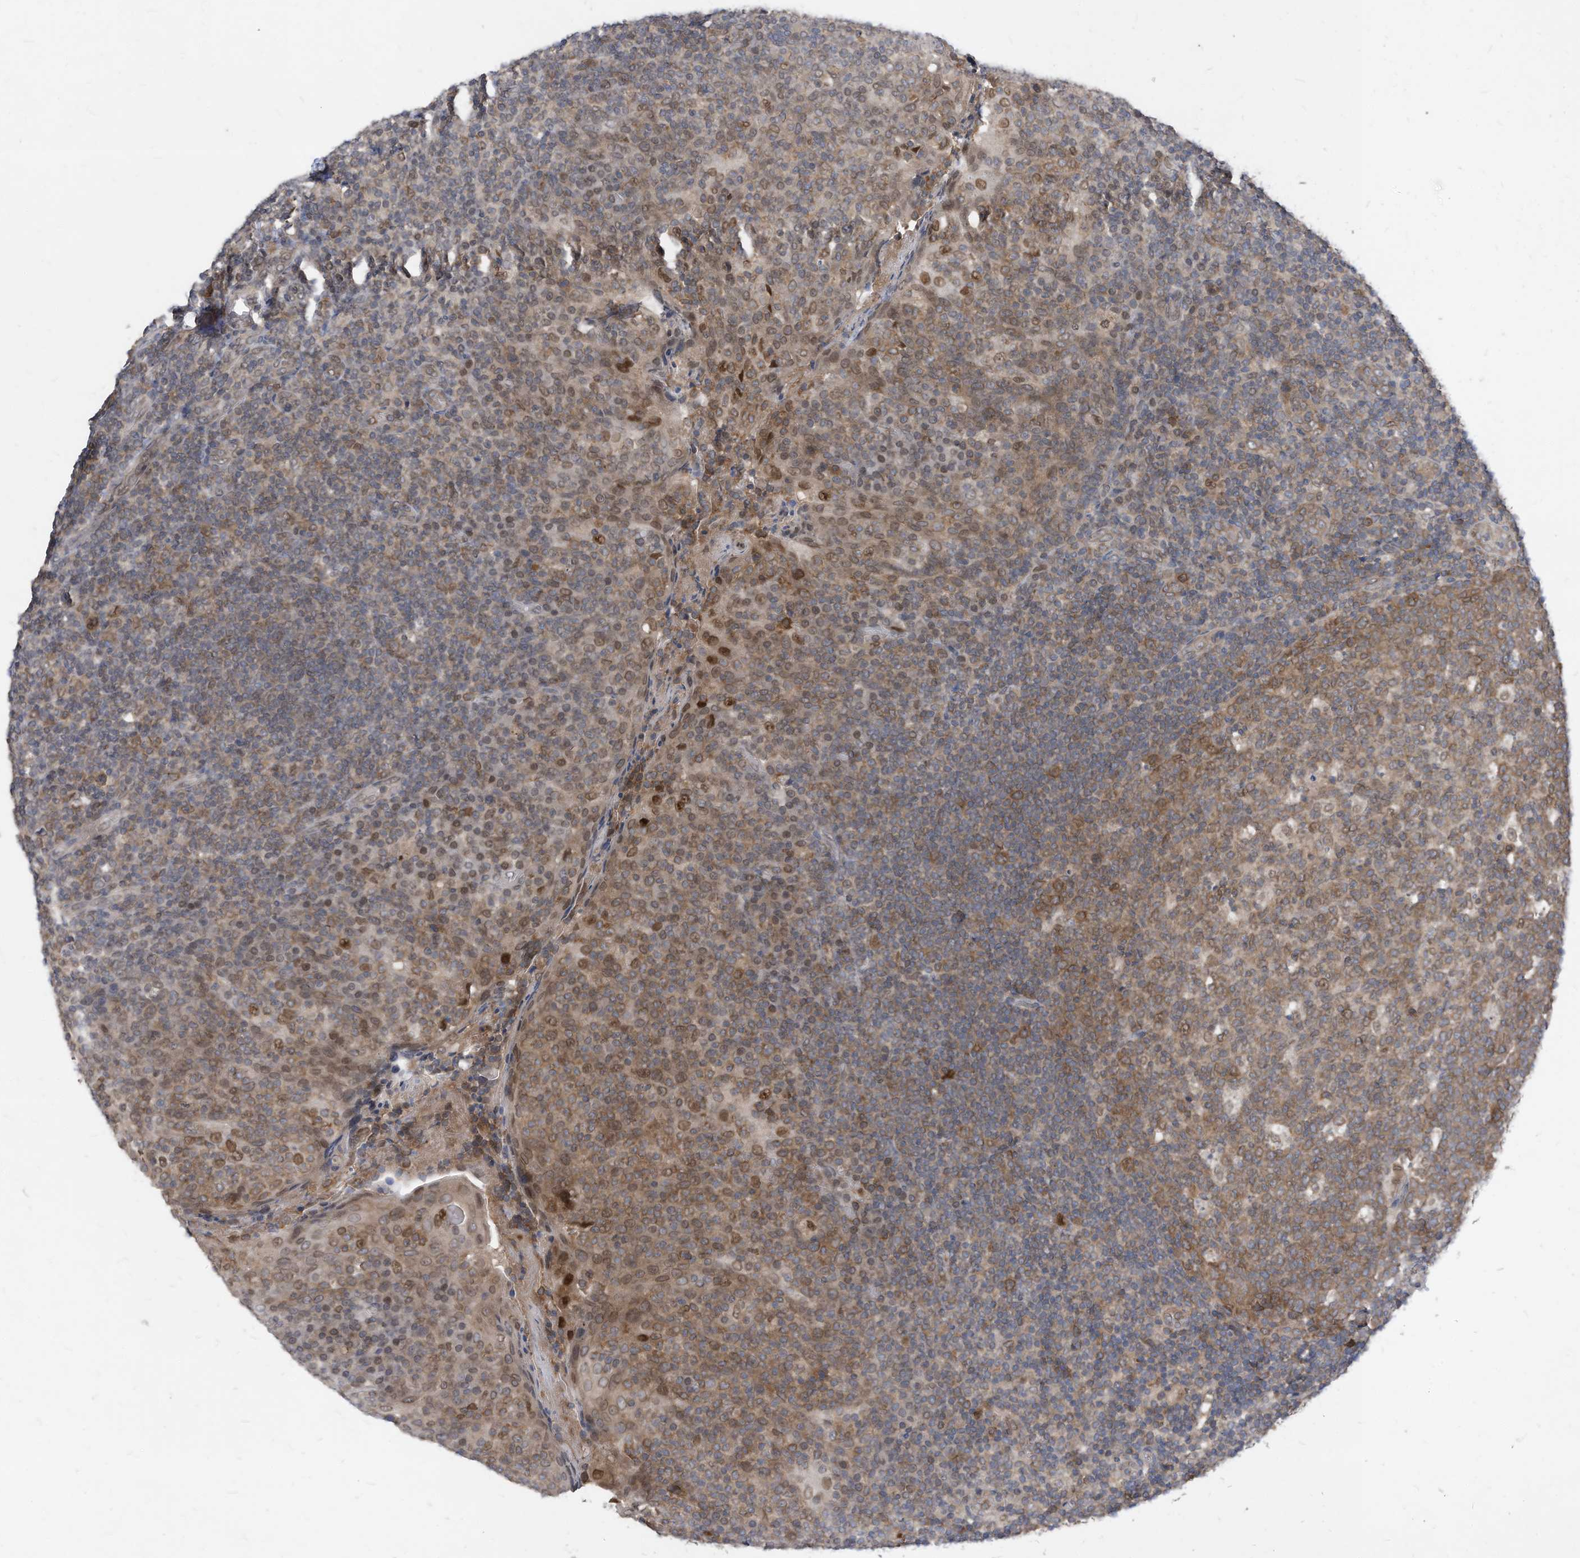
{"staining": {"intensity": "moderate", "quantity": ">75%", "location": "cytoplasmic/membranous"}, "tissue": "tonsil", "cell_type": "Germinal center cells", "image_type": "normal", "snomed": [{"axis": "morphology", "description": "Normal tissue, NOS"}, {"axis": "topography", "description": "Tonsil"}], "caption": "Protein staining of unremarkable tonsil shows moderate cytoplasmic/membranous expression in about >75% of germinal center cells.", "gene": "KPNB1", "patient": {"sex": "female", "age": 19}}